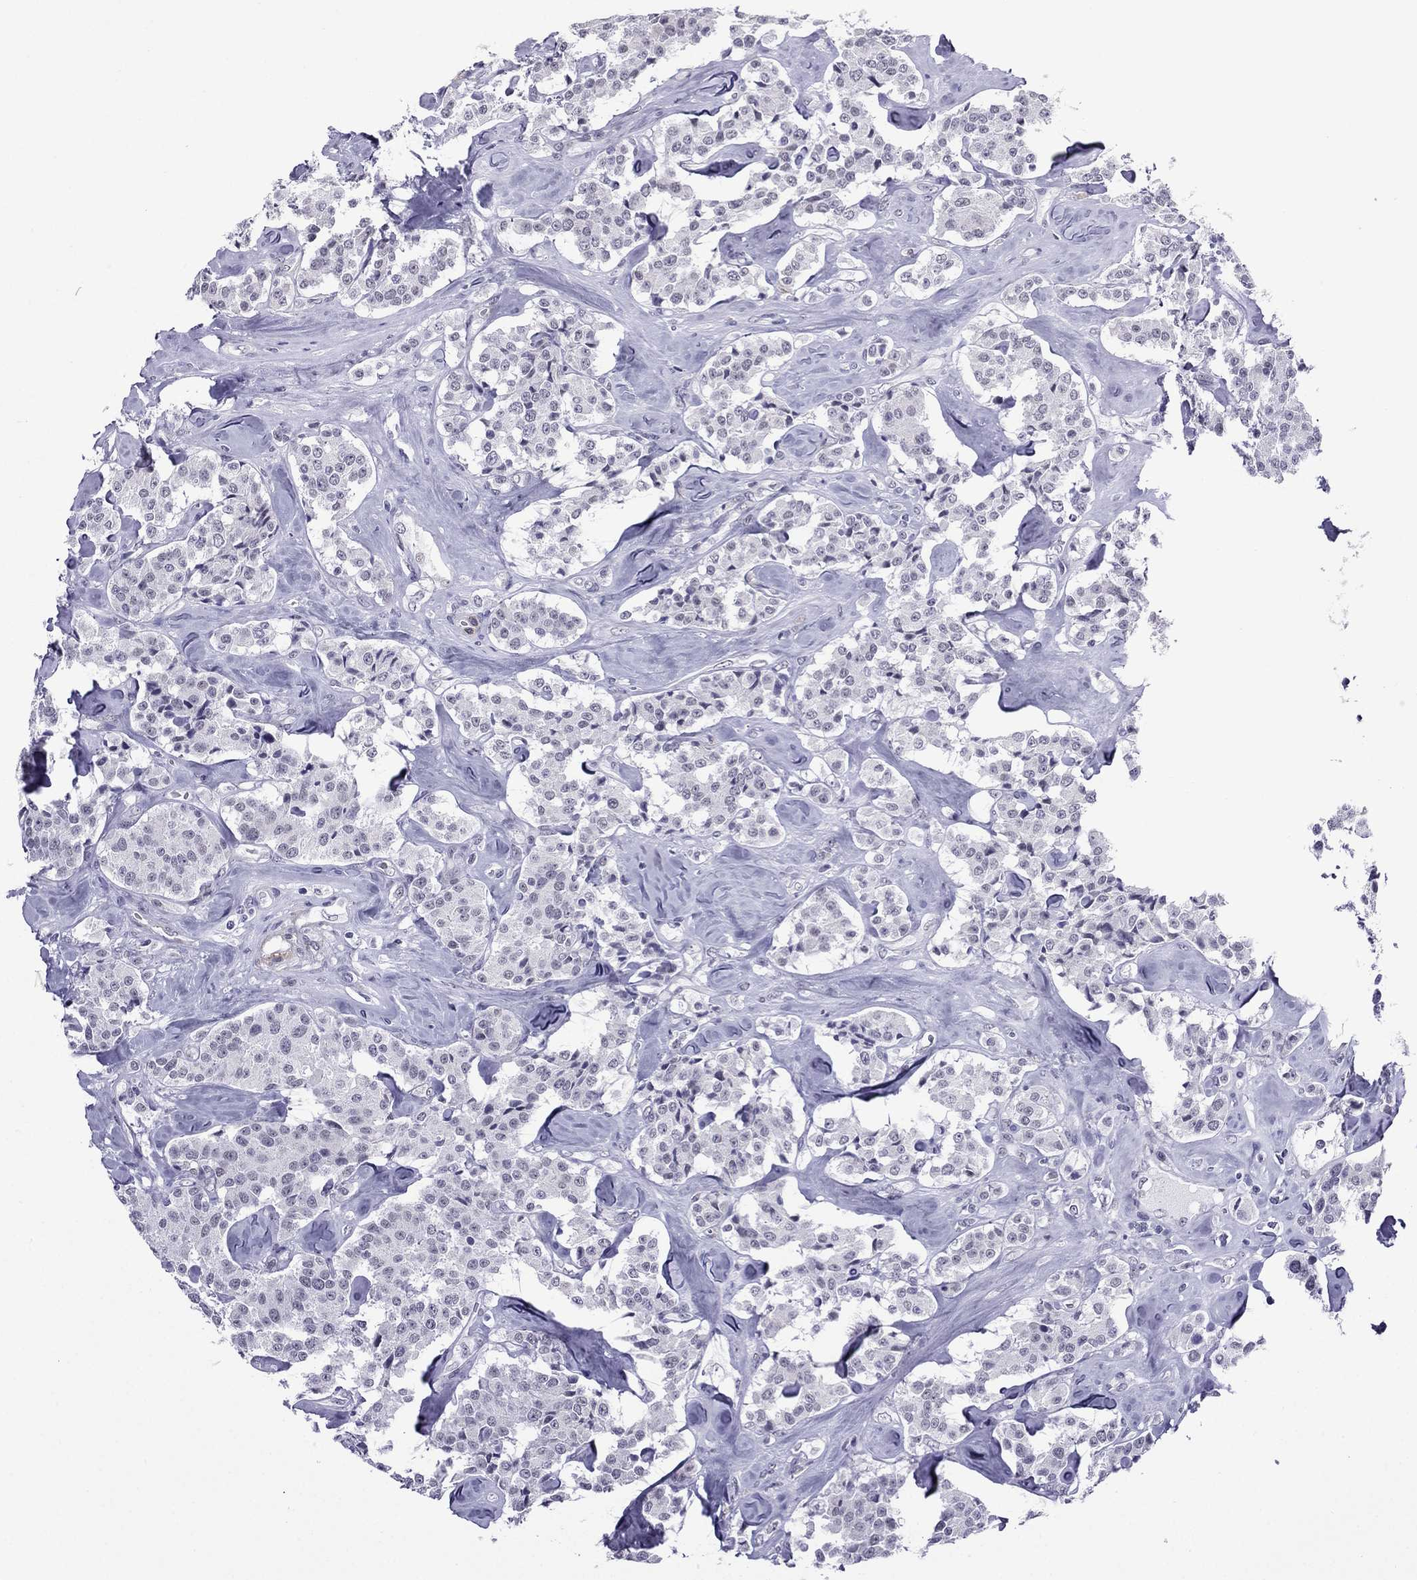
{"staining": {"intensity": "negative", "quantity": "none", "location": "none"}, "tissue": "carcinoid", "cell_type": "Tumor cells", "image_type": "cancer", "snomed": [{"axis": "morphology", "description": "Carcinoid, malignant, NOS"}, {"axis": "topography", "description": "Pancreas"}], "caption": "An IHC histopathology image of malignant carcinoid is shown. There is no staining in tumor cells of malignant carcinoid.", "gene": "ZNF646", "patient": {"sex": "male", "age": 41}}